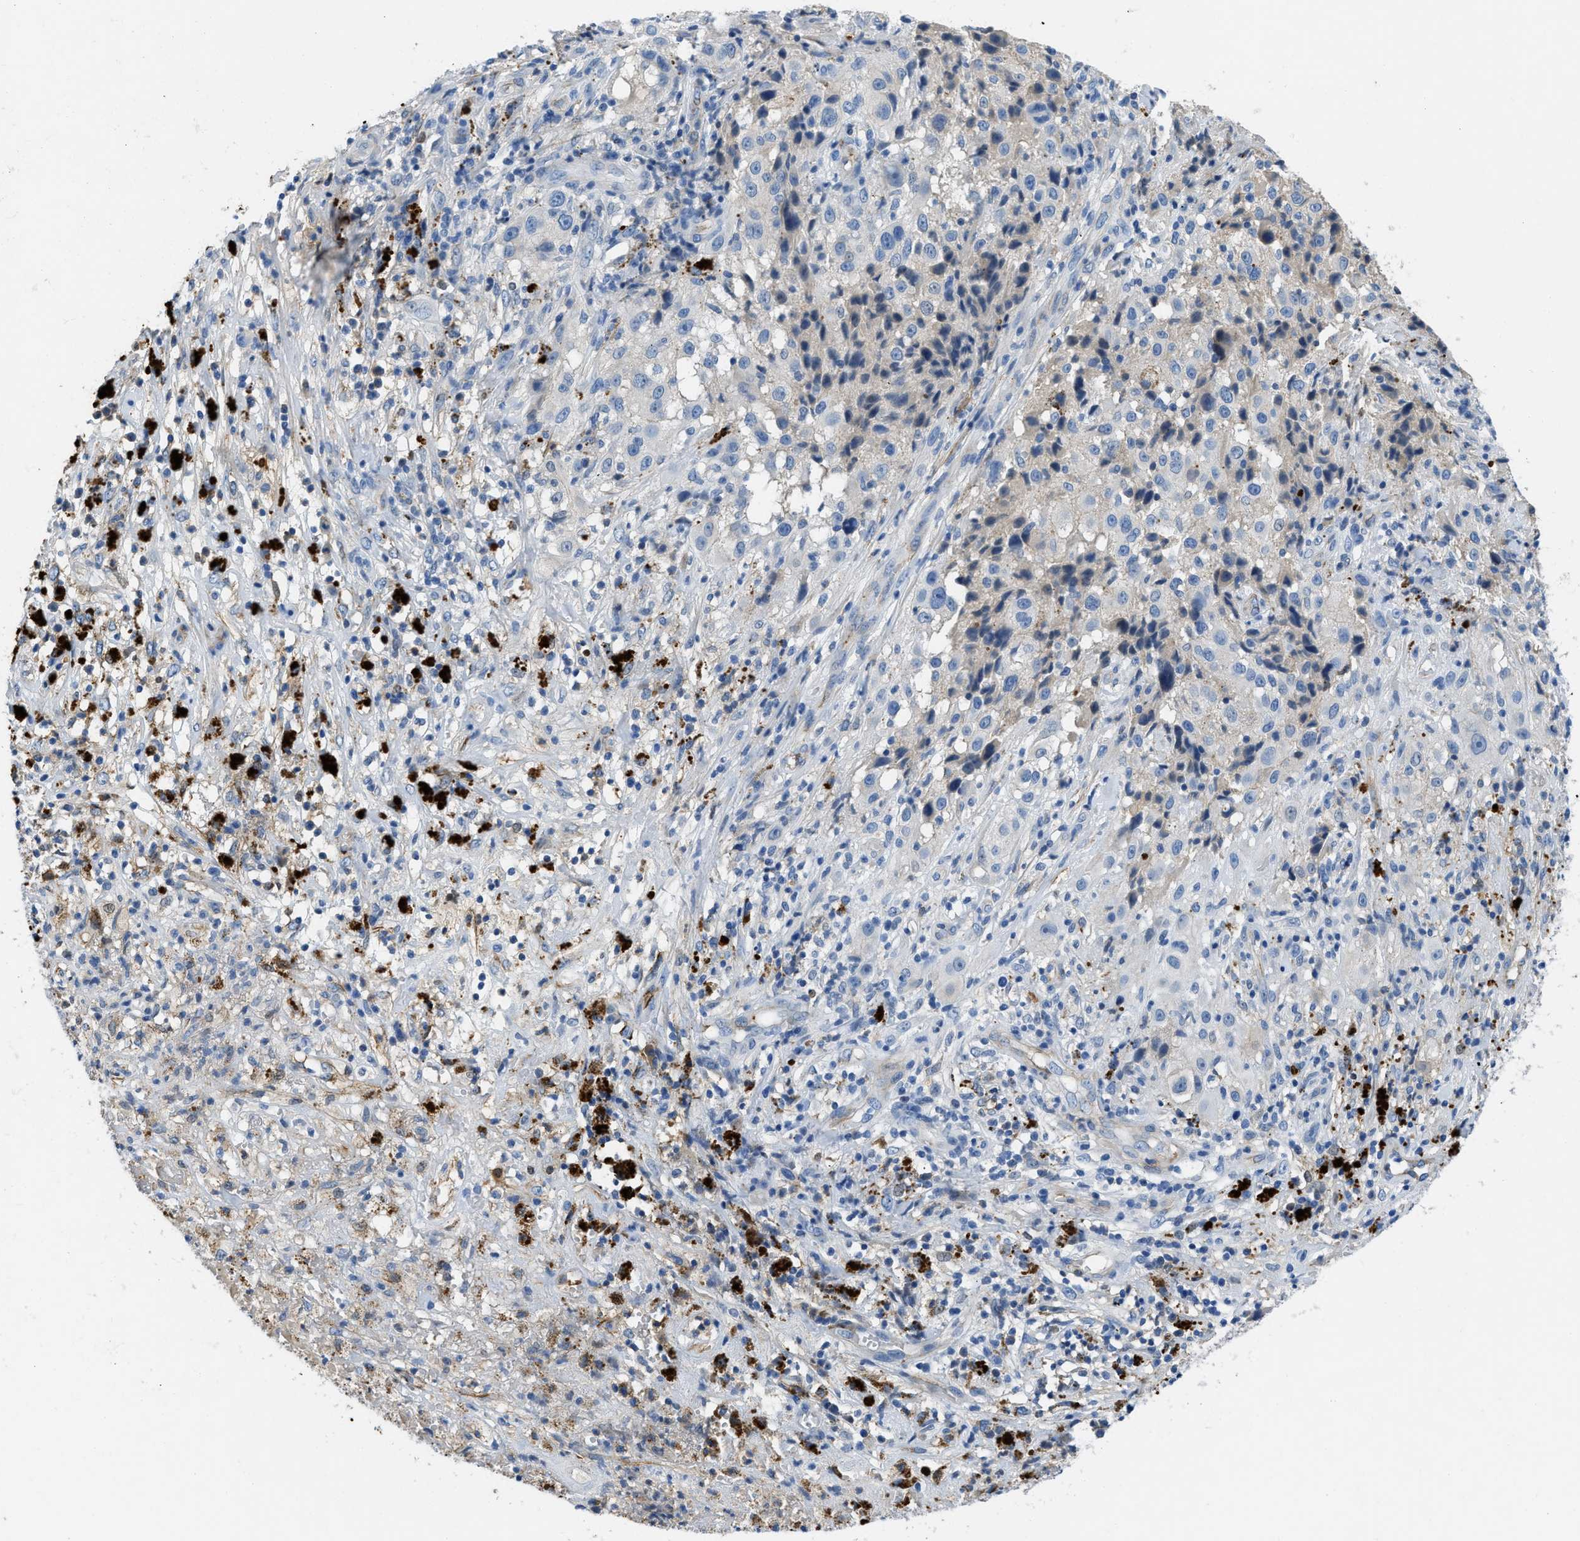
{"staining": {"intensity": "negative", "quantity": "none", "location": "none"}, "tissue": "melanoma", "cell_type": "Tumor cells", "image_type": "cancer", "snomed": [{"axis": "morphology", "description": "Necrosis, NOS"}, {"axis": "morphology", "description": "Malignant melanoma, NOS"}, {"axis": "topography", "description": "Skin"}], "caption": "IHC of human melanoma displays no positivity in tumor cells.", "gene": "SPEG", "patient": {"sex": "female", "age": 87}}